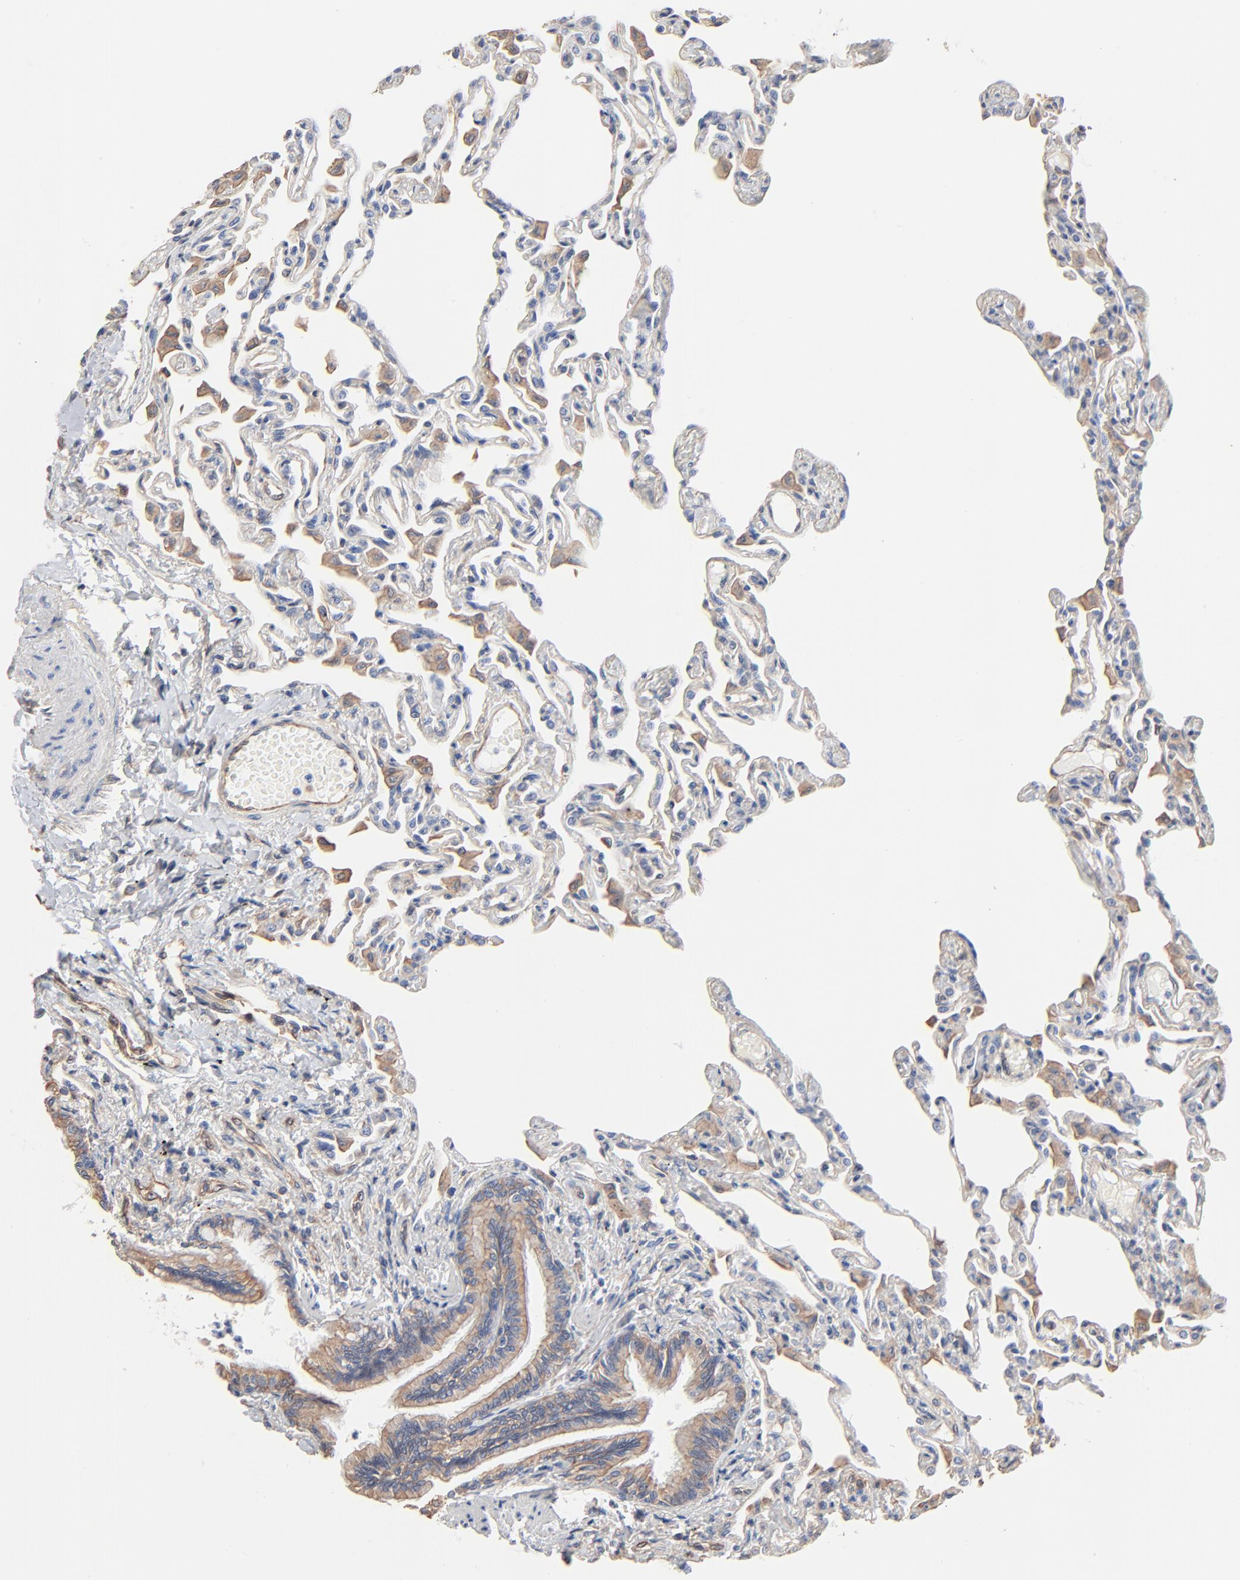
{"staining": {"intensity": "negative", "quantity": "none", "location": "none"}, "tissue": "lung", "cell_type": "Alveolar cells", "image_type": "normal", "snomed": [{"axis": "morphology", "description": "Normal tissue, NOS"}, {"axis": "topography", "description": "Lung"}], "caption": "IHC photomicrograph of normal human lung stained for a protein (brown), which shows no expression in alveolar cells. (DAB (3,3'-diaminobenzidine) immunohistochemistry, high magnification).", "gene": "ABCD4", "patient": {"sex": "female", "age": 49}}